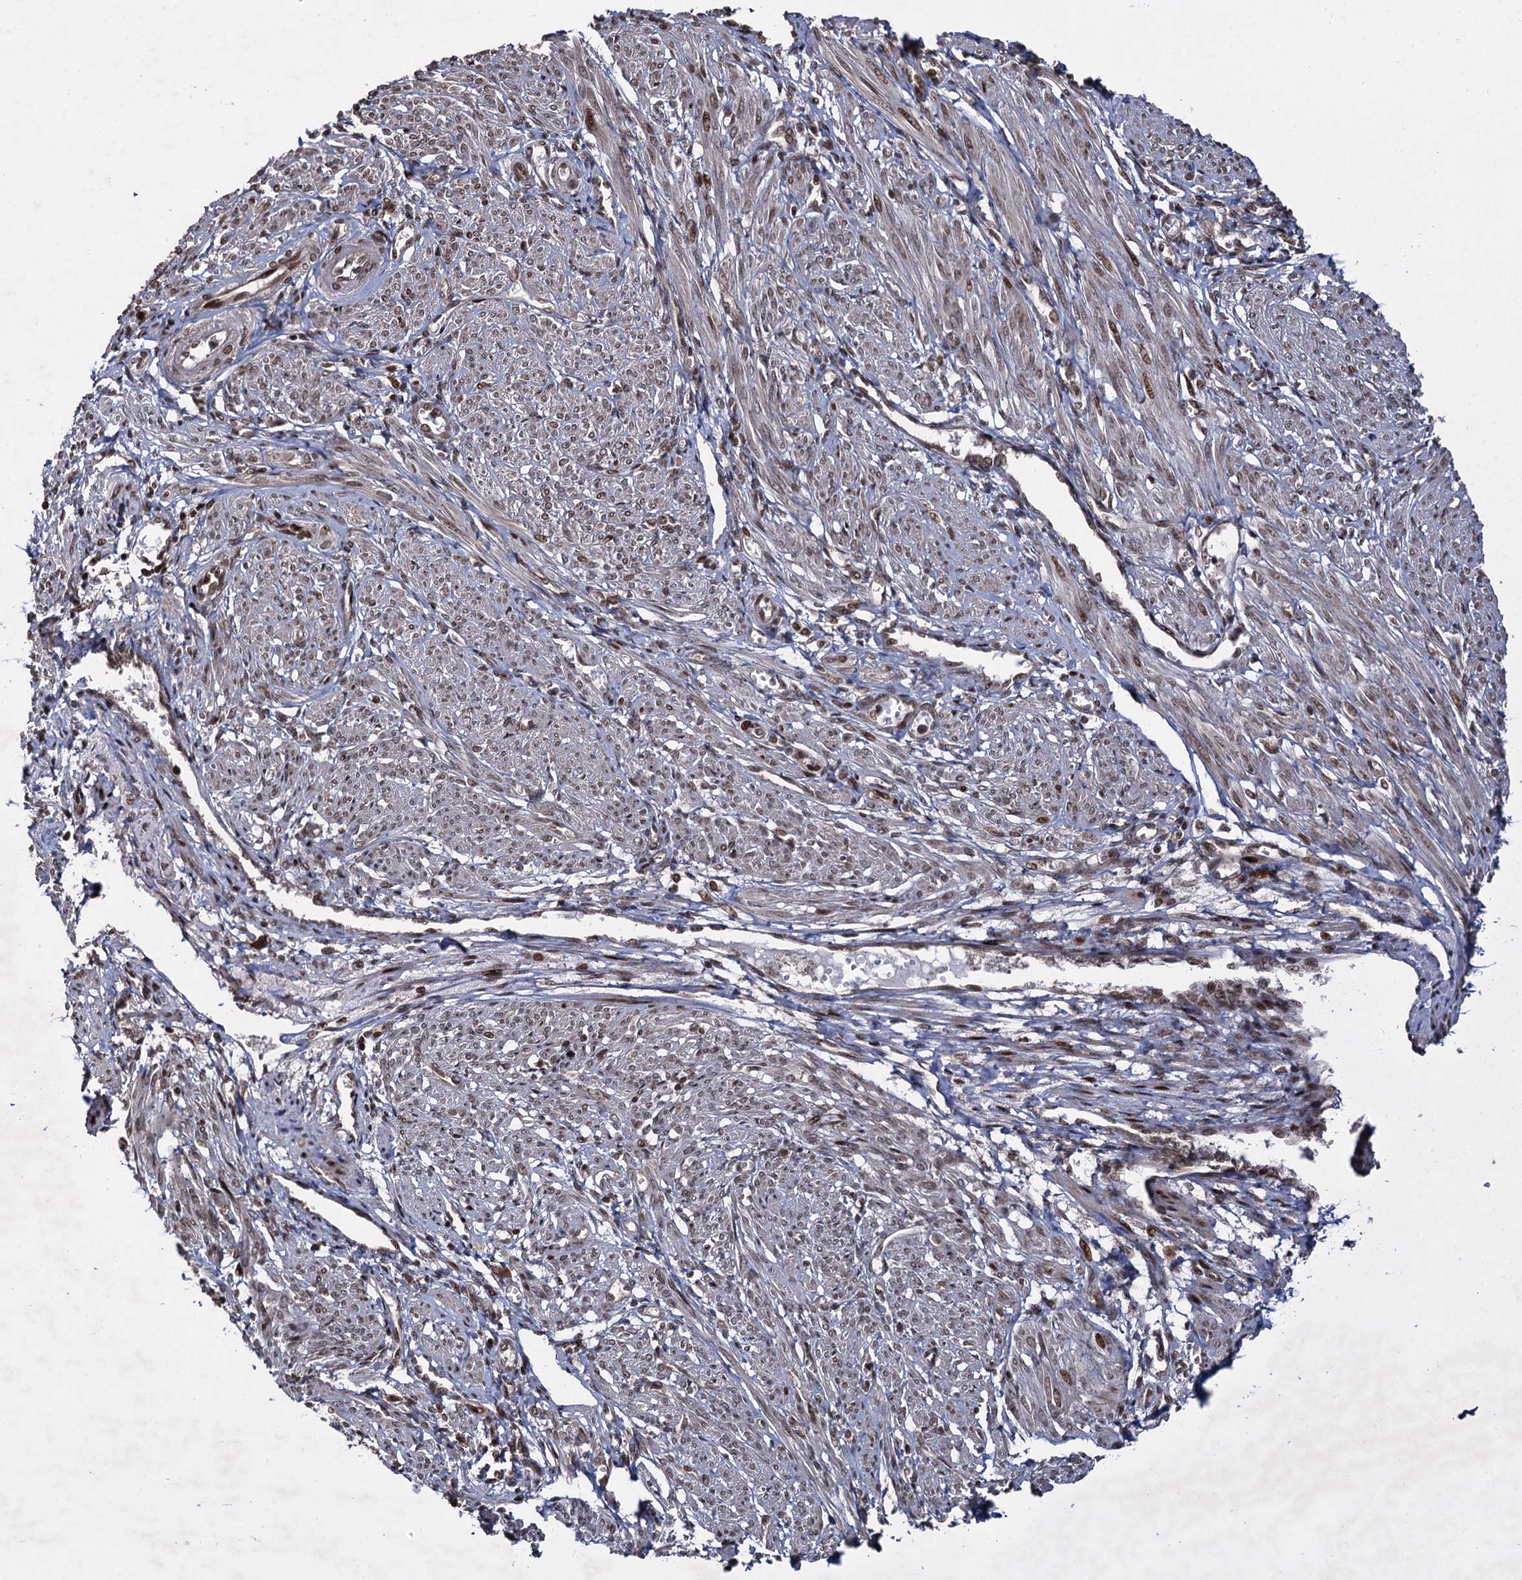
{"staining": {"intensity": "moderate", "quantity": ">75%", "location": "nuclear"}, "tissue": "smooth muscle", "cell_type": "Smooth muscle cells", "image_type": "normal", "snomed": [{"axis": "morphology", "description": "Normal tissue, NOS"}, {"axis": "topography", "description": "Smooth muscle"}], "caption": "A micrograph of smooth muscle stained for a protein demonstrates moderate nuclear brown staining in smooth muscle cells.", "gene": "ZNF169", "patient": {"sex": "female", "age": 39}}